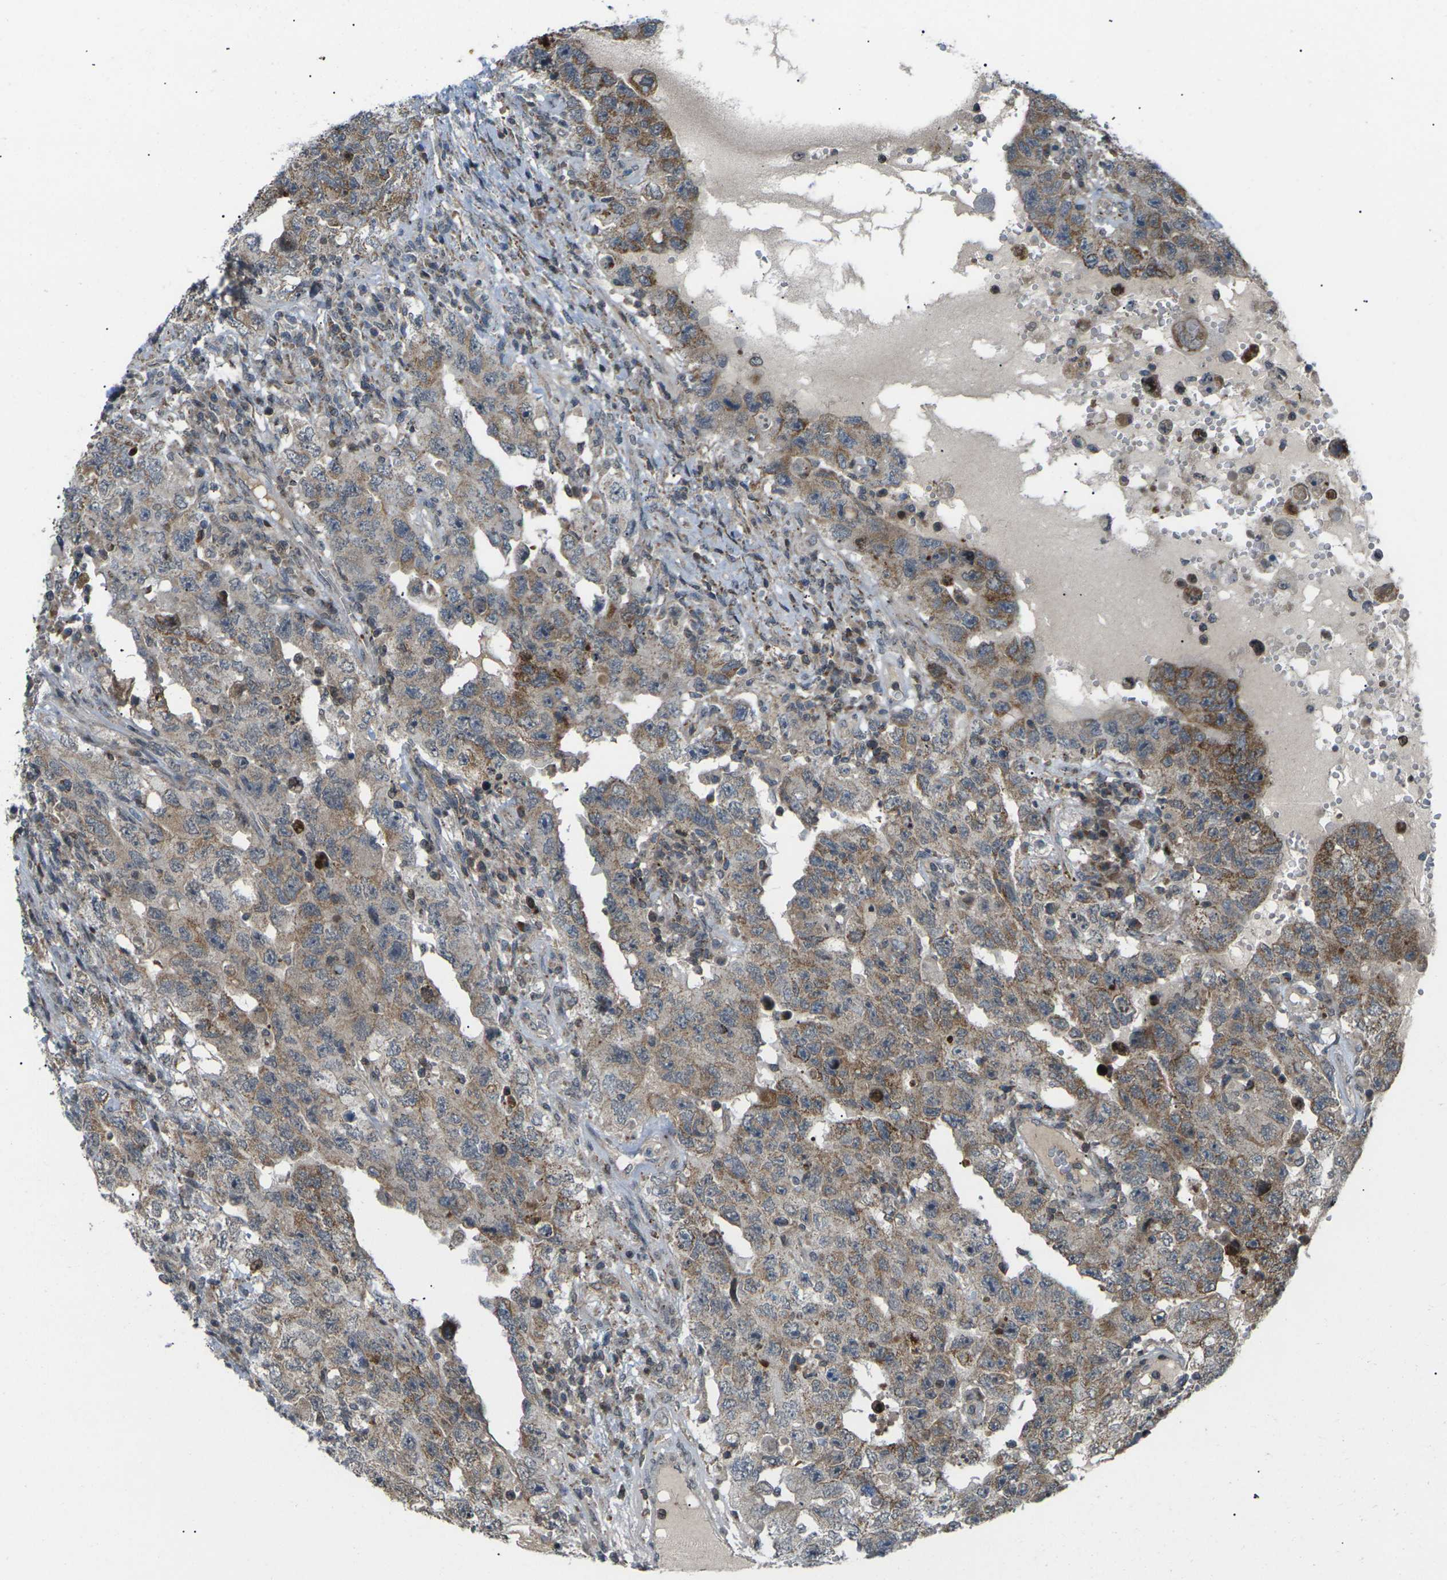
{"staining": {"intensity": "moderate", "quantity": ">75%", "location": "cytoplasmic/membranous"}, "tissue": "testis cancer", "cell_type": "Tumor cells", "image_type": "cancer", "snomed": [{"axis": "morphology", "description": "Carcinoma, Embryonal, NOS"}, {"axis": "topography", "description": "Testis"}], "caption": "High-power microscopy captured an IHC micrograph of embryonal carcinoma (testis), revealing moderate cytoplasmic/membranous expression in approximately >75% of tumor cells.", "gene": "RPS6KA3", "patient": {"sex": "male", "age": 26}}